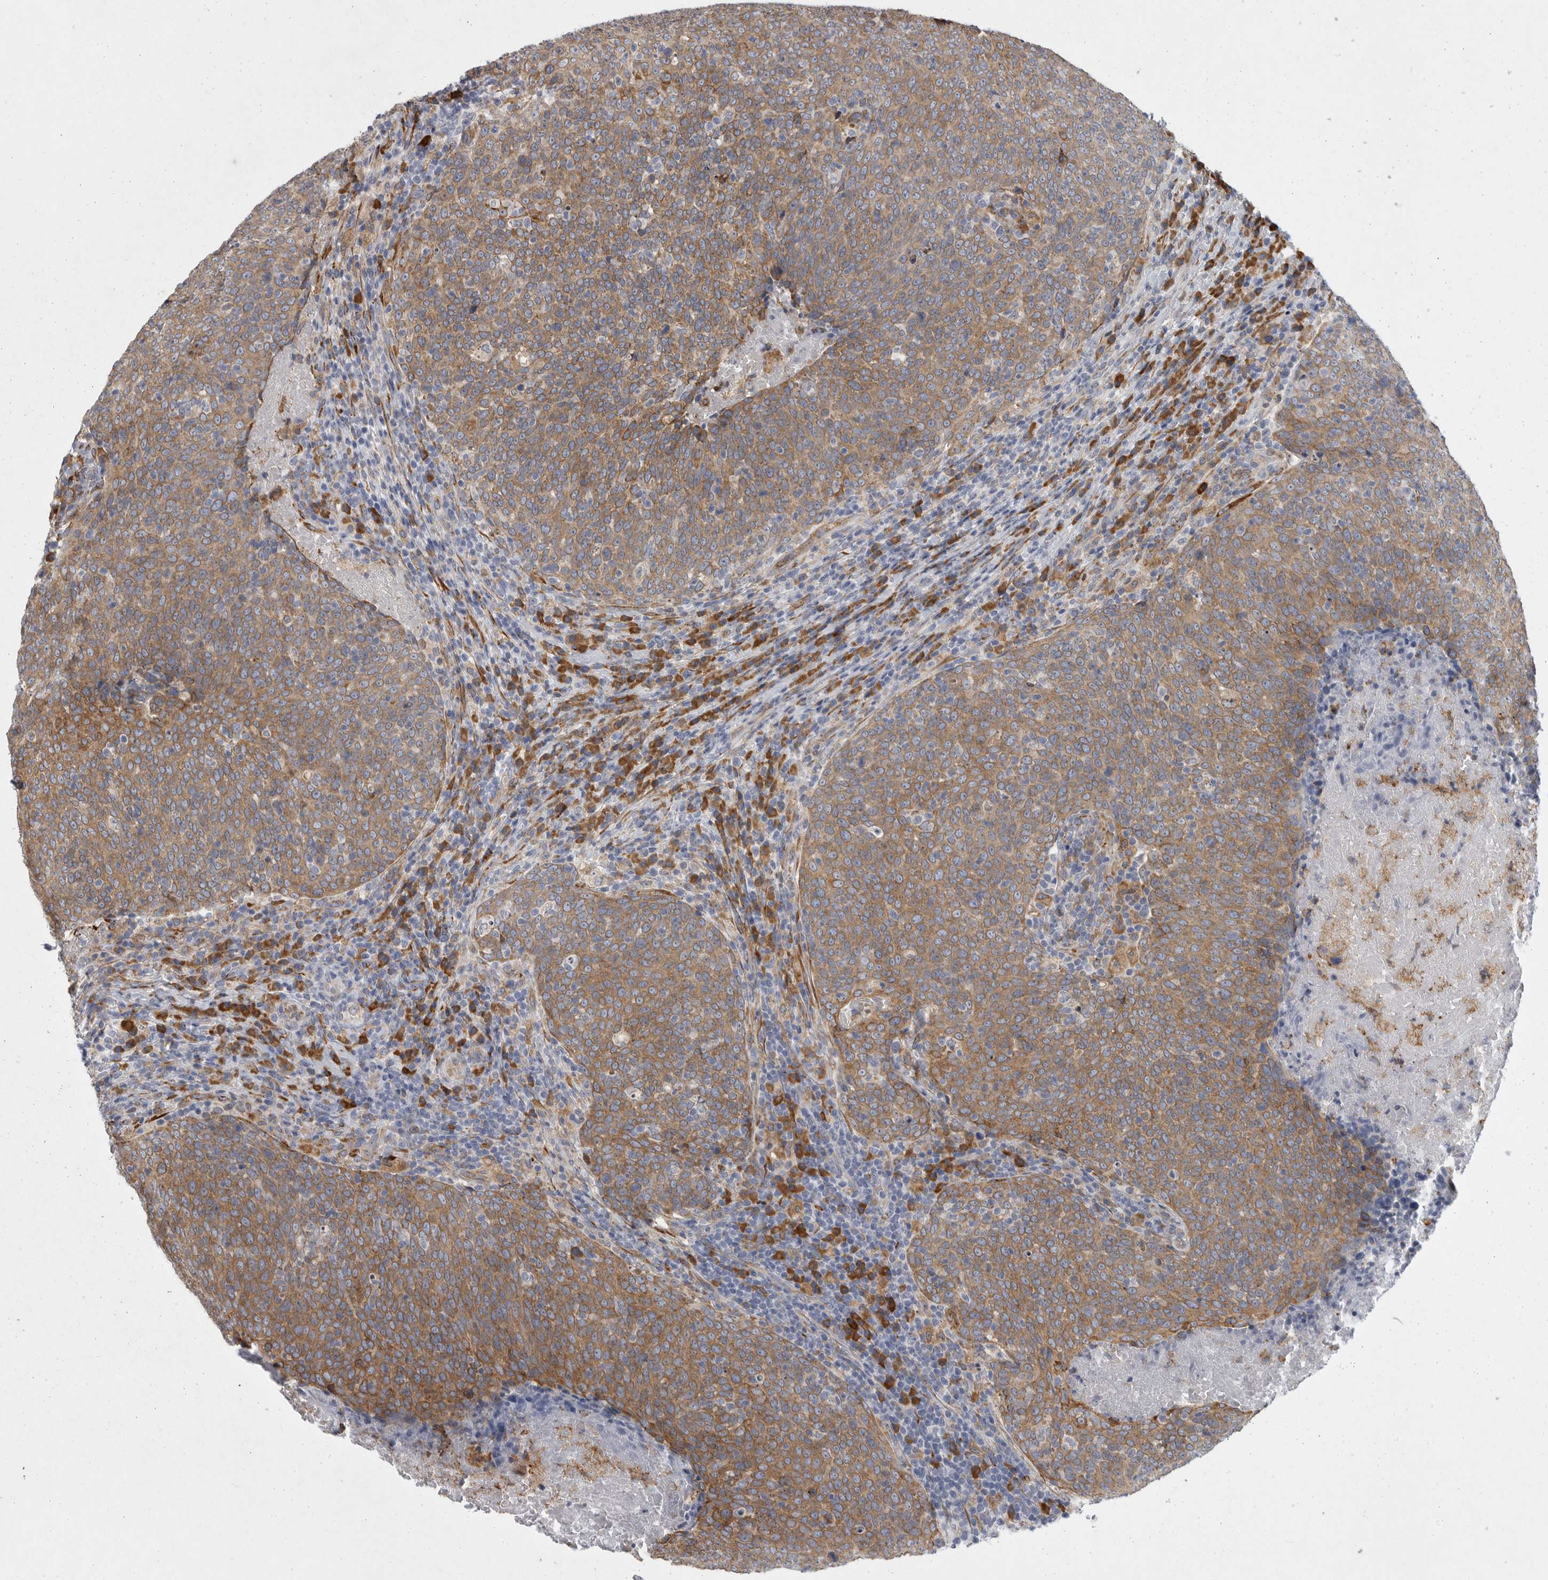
{"staining": {"intensity": "moderate", "quantity": ">75%", "location": "cytoplasmic/membranous"}, "tissue": "head and neck cancer", "cell_type": "Tumor cells", "image_type": "cancer", "snomed": [{"axis": "morphology", "description": "Squamous cell carcinoma, NOS"}, {"axis": "morphology", "description": "Squamous cell carcinoma, metastatic, NOS"}, {"axis": "topography", "description": "Lymph node"}, {"axis": "topography", "description": "Head-Neck"}], "caption": "The immunohistochemical stain shows moderate cytoplasmic/membranous staining in tumor cells of head and neck squamous cell carcinoma tissue.", "gene": "MINPP1", "patient": {"sex": "male", "age": 62}}